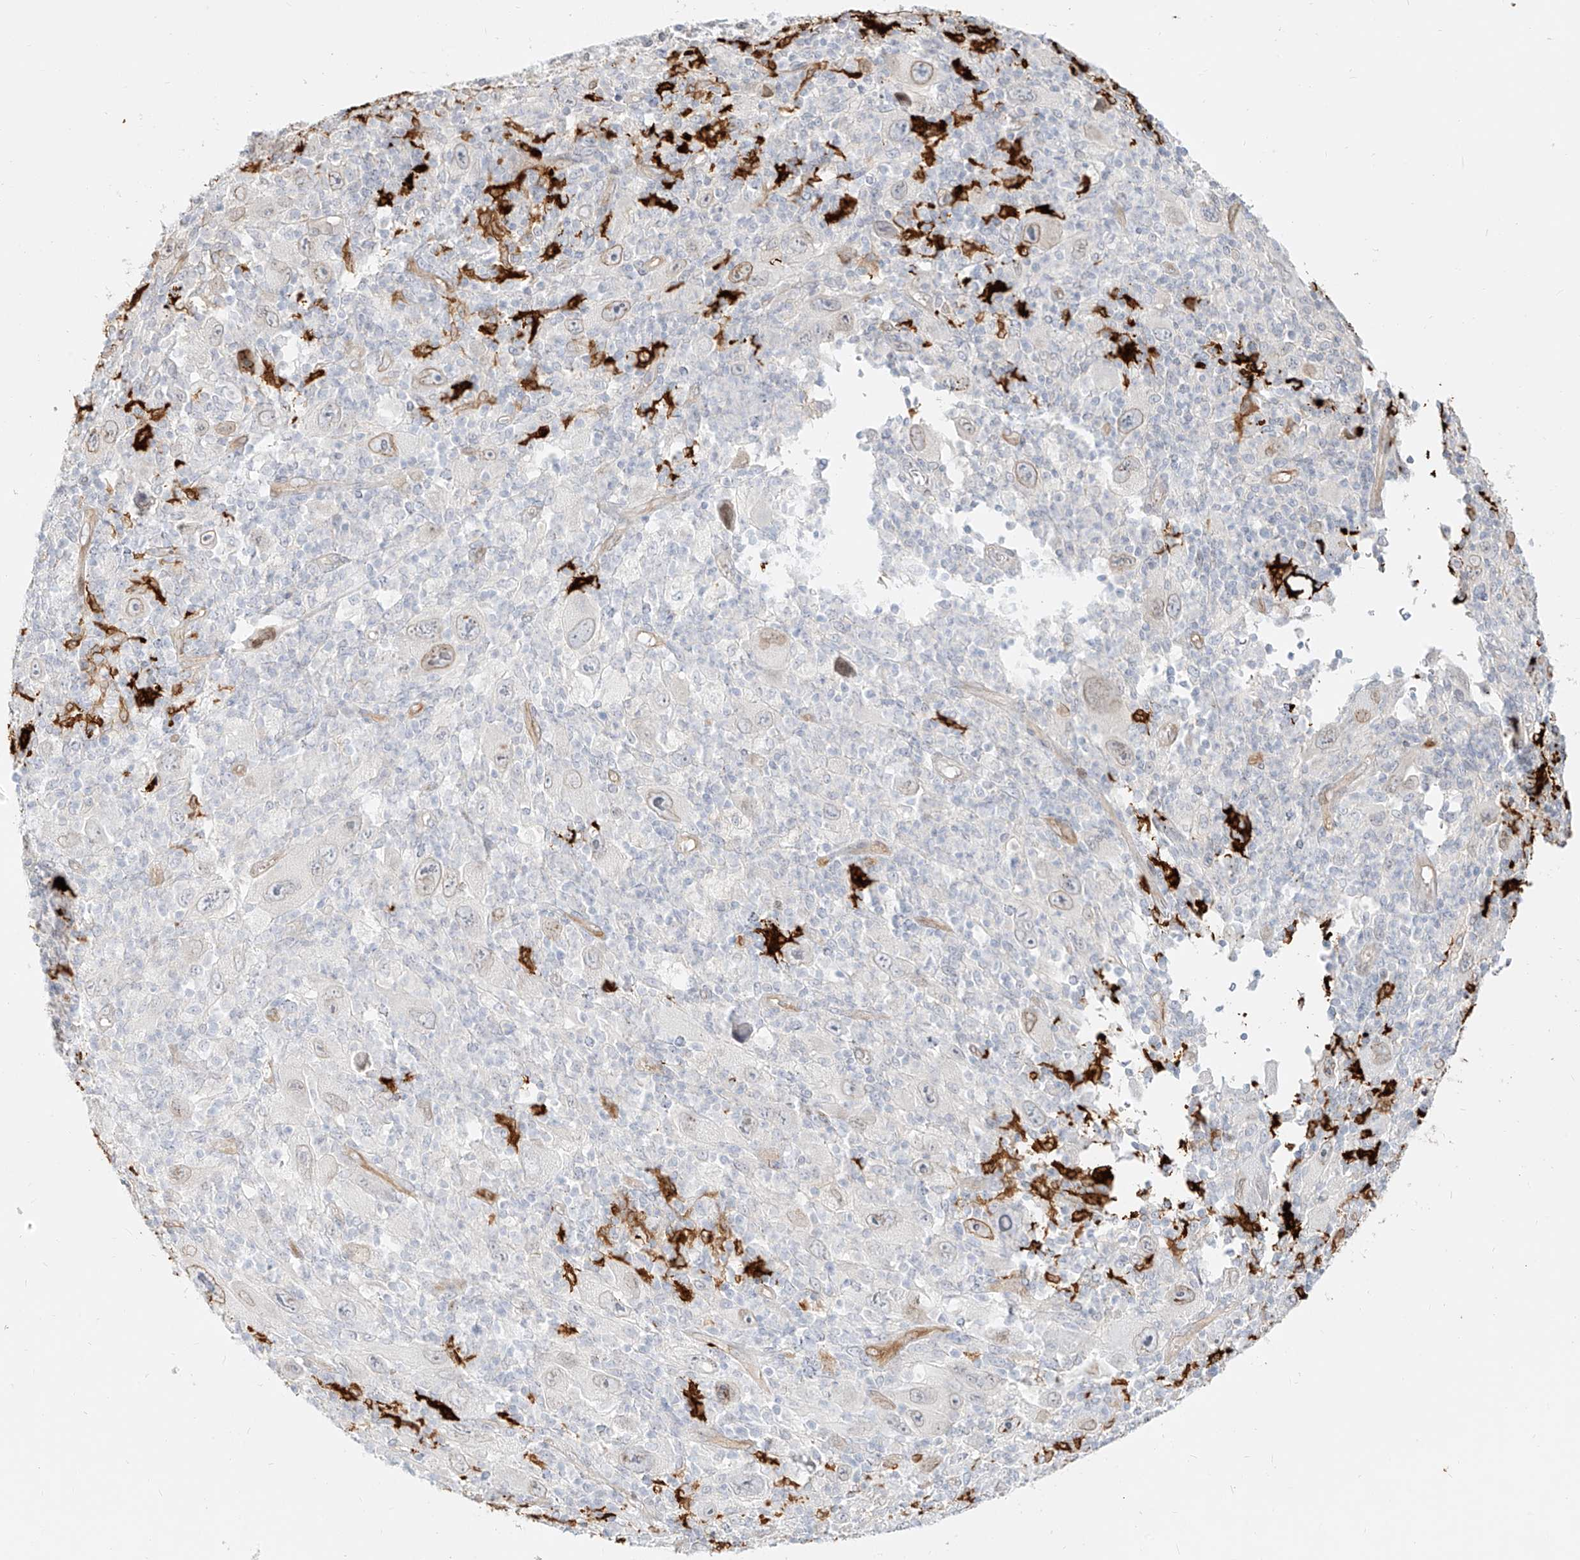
{"staining": {"intensity": "moderate", "quantity": "<25%", "location": "cytoplasmic/membranous"}, "tissue": "melanoma", "cell_type": "Tumor cells", "image_type": "cancer", "snomed": [{"axis": "morphology", "description": "Malignant melanoma, Metastatic site"}, {"axis": "topography", "description": "Skin"}], "caption": "IHC photomicrograph of neoplastic tissue: melanoma stained using IHC demonstrates low levels of moderate protein expression localized specifically in the cytoplasmic/membranous of tumor cells, appearing as a cytoplasmic/membranous brown color.", "gene": "NHSL1", "patient": {"sex": "female", "age": 56}}